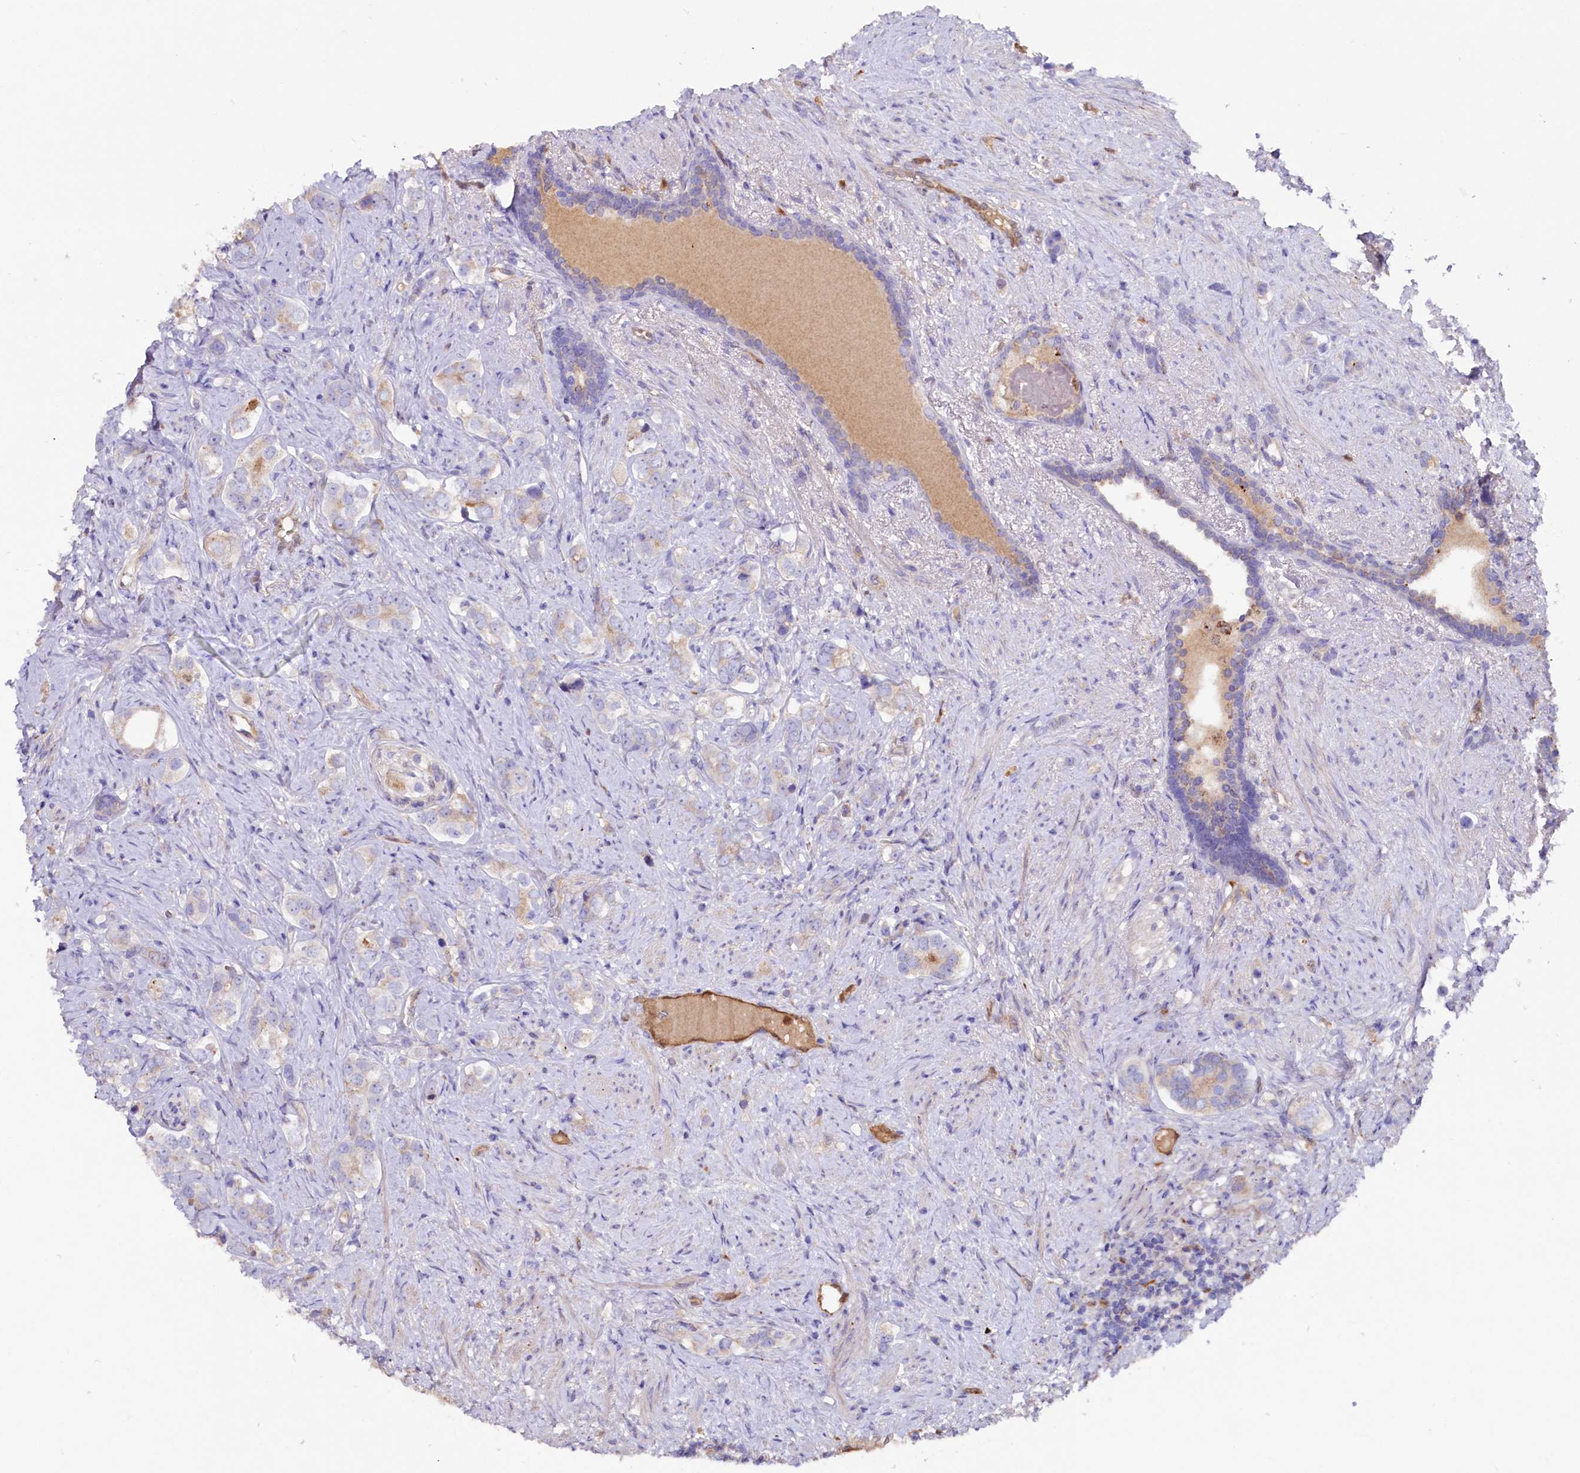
{"staining": {"intensity": "weak", "quantity": "<25%", "location": "cytoplasmic/membranous"}, "tissue": "prostate cancer", "cell_type": "Tumor cells", "image_type": "cancer", "snomed": [{"axis": "morphology", "description": "Adenocarcinoma, High grade"}, {"axis": "topography", "description": "Prostate"}], "caption": "High magnification brightfield microscopy of prostate cancer stained with DAB (brown) and counterstained with hematoxylin (blue): tumor cells show no significant expression.", "gene": "IL17RD", "patient": {"sex": "male", "age": 63}}